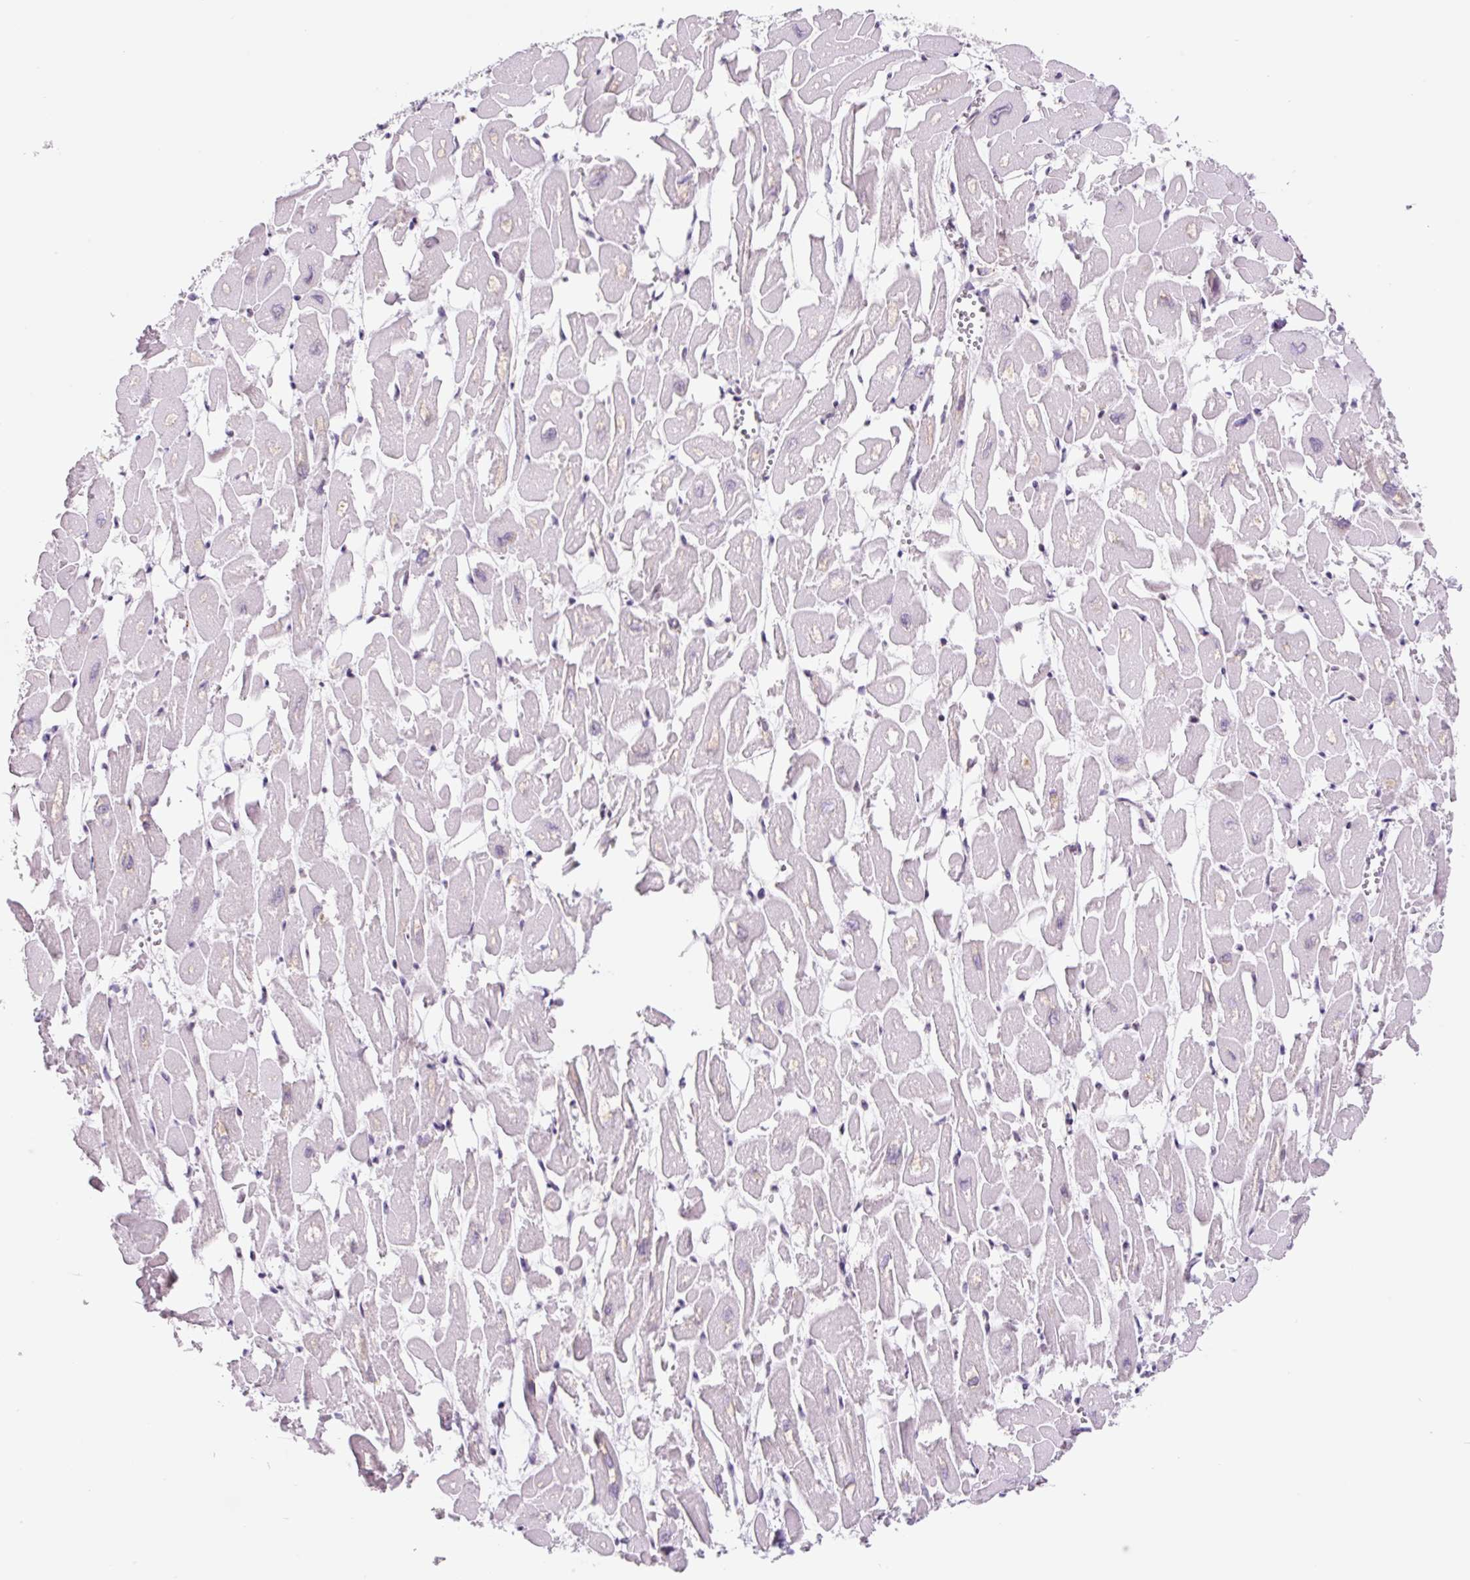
{"staining": {"intensity": "negative", "quantity": "none", "location": "none"}, "tissue": "heart muscle", "cell_type": "Cardiomyocytes", "image_type": "normal", "snomed": [{"axis": "morphology", "description": "Normal tissue, NOS"}, {"axis": "topography", "description": "Heart"}], "caption": "IHC of normal human heart muscle reveals no positivity in cardiomyocytes.", "gene": "RPL41", "patient": {"sex": "male", "age": 54}}